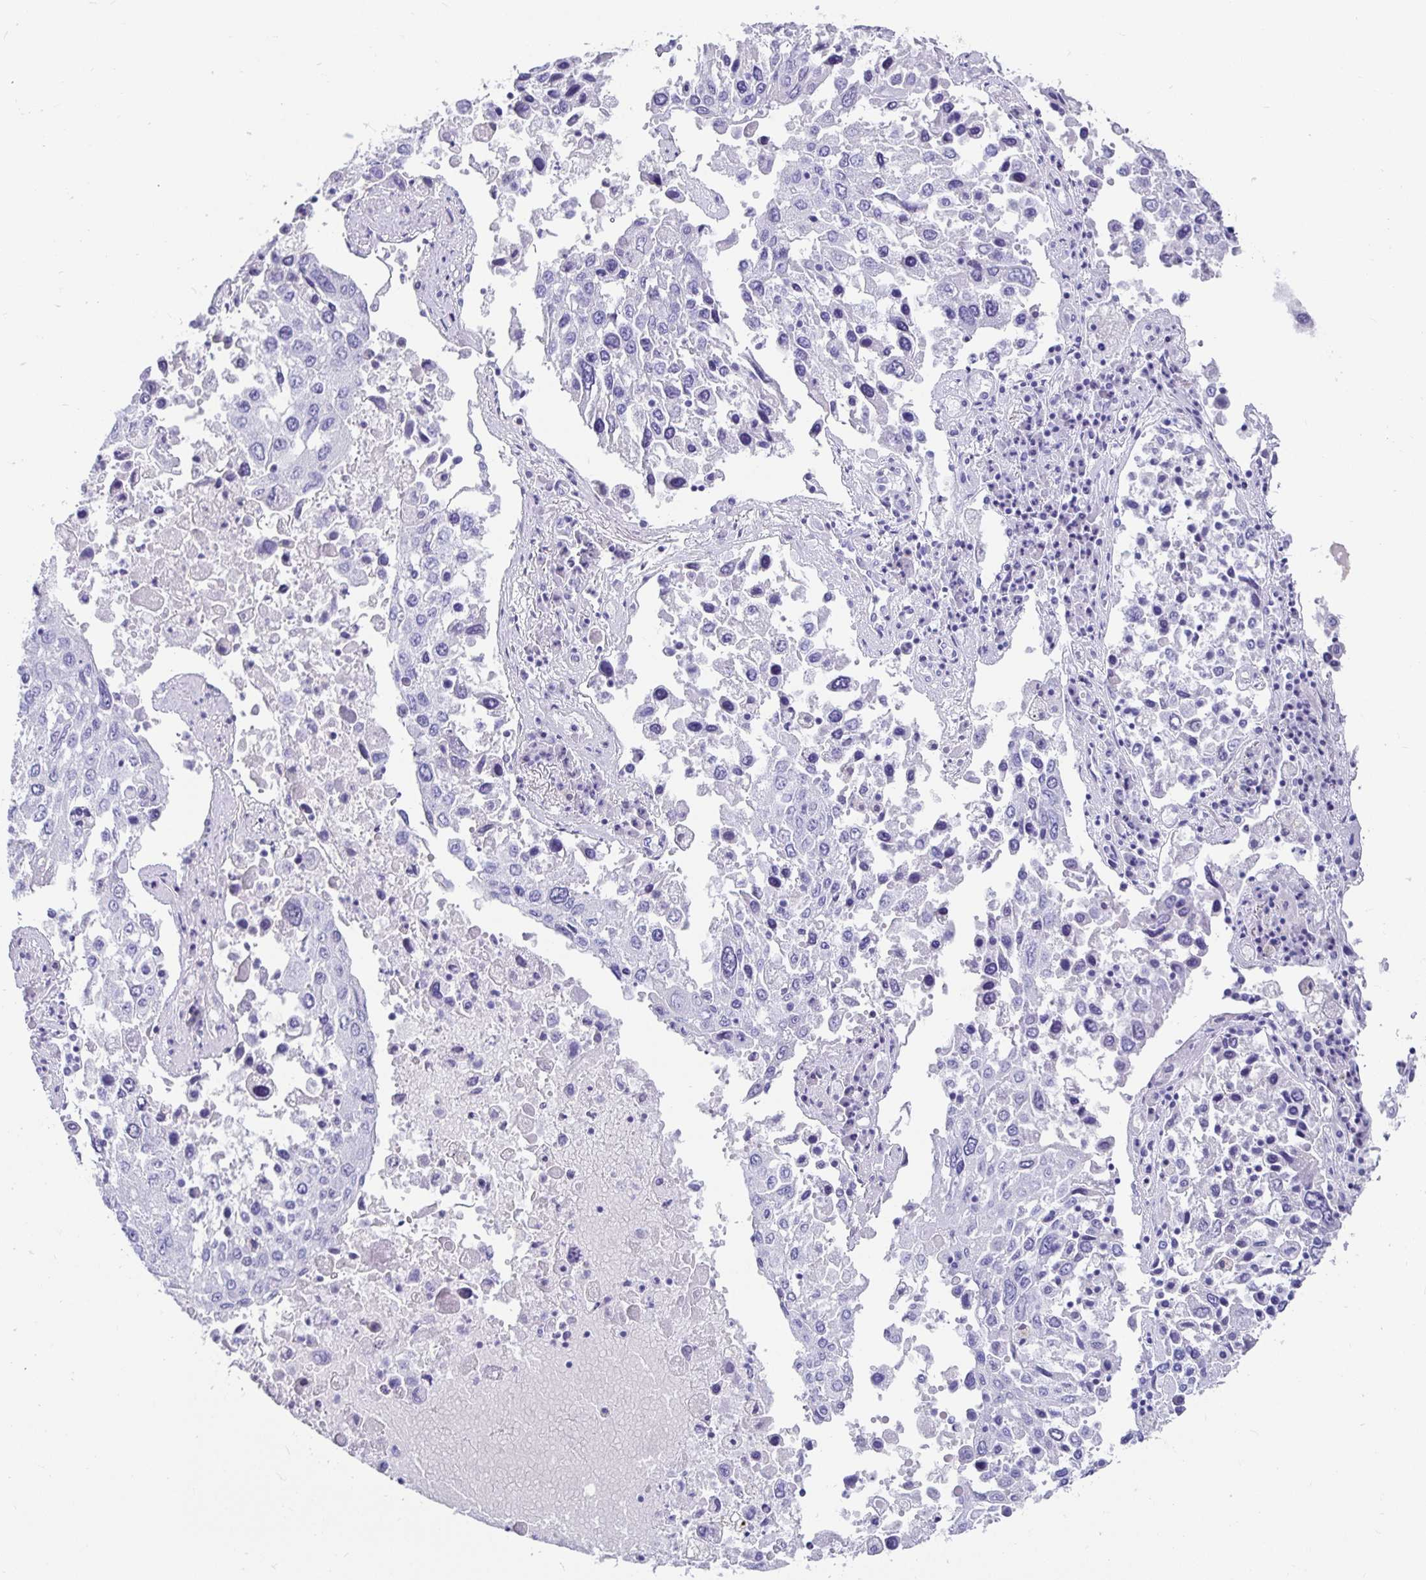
{"staining": {"intensity": "negative", "quantity": "none", "location": "none"}, "tissue": "lung cancer", "cell_type": "Tumor cells", "image_type": "cancer", "snomed": [{"axis": "morphology", "description": "Squamous cell carcinoma, NOS"}, {"axis": "topography", "description": "Lung"}], "caption": "Immunohistochemistry histopathology image of human lung squamous cell carcinoma stained for a protein (brown), which reveals no staining in tumor cells.", "gene": "ZPBP2", "patient": {"sex": "male", "age": 65}}